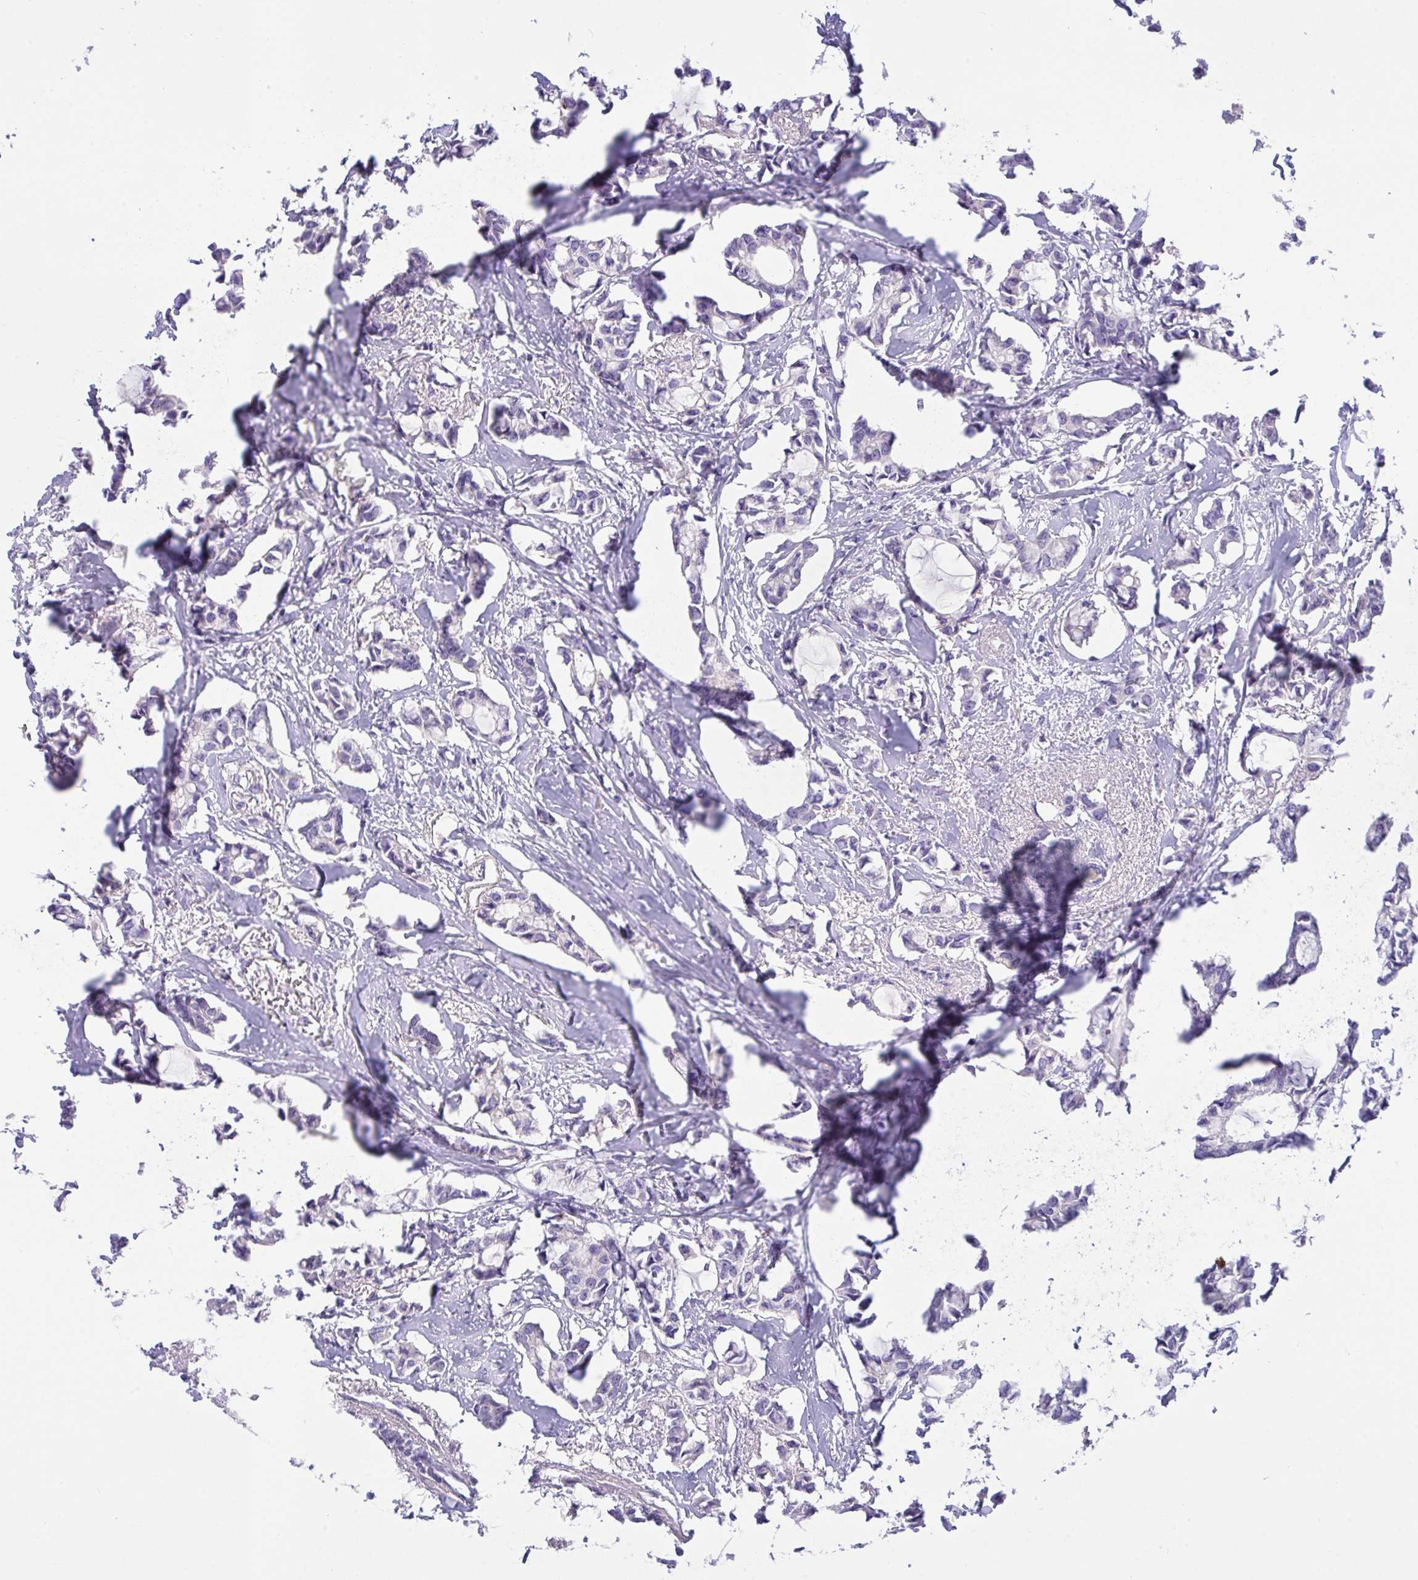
{"staining": {"intensity": "moderate", "quantity": "<25%", "location": "cytoplasmic/membranous"}, "tissue": "breast cancer", "cell_type": "Tumor cells", "image_type": "cancer", "snomed": [{"axis": "morphology", "description": "Duct carcinoma"}, {"axis": "topography", "description": "Breast"}], "caption": "High-magnification brightfield microscopy of breast cancer stained with DAB (brown) and counterstained with hematoxylin (blue). tumor cells exhibit moderate cytoplasmic/membranous expression is appreciated in approximately<25% of cells.", "gene": "FBXL20", "patient": {"sex": "female", "age": 73}}